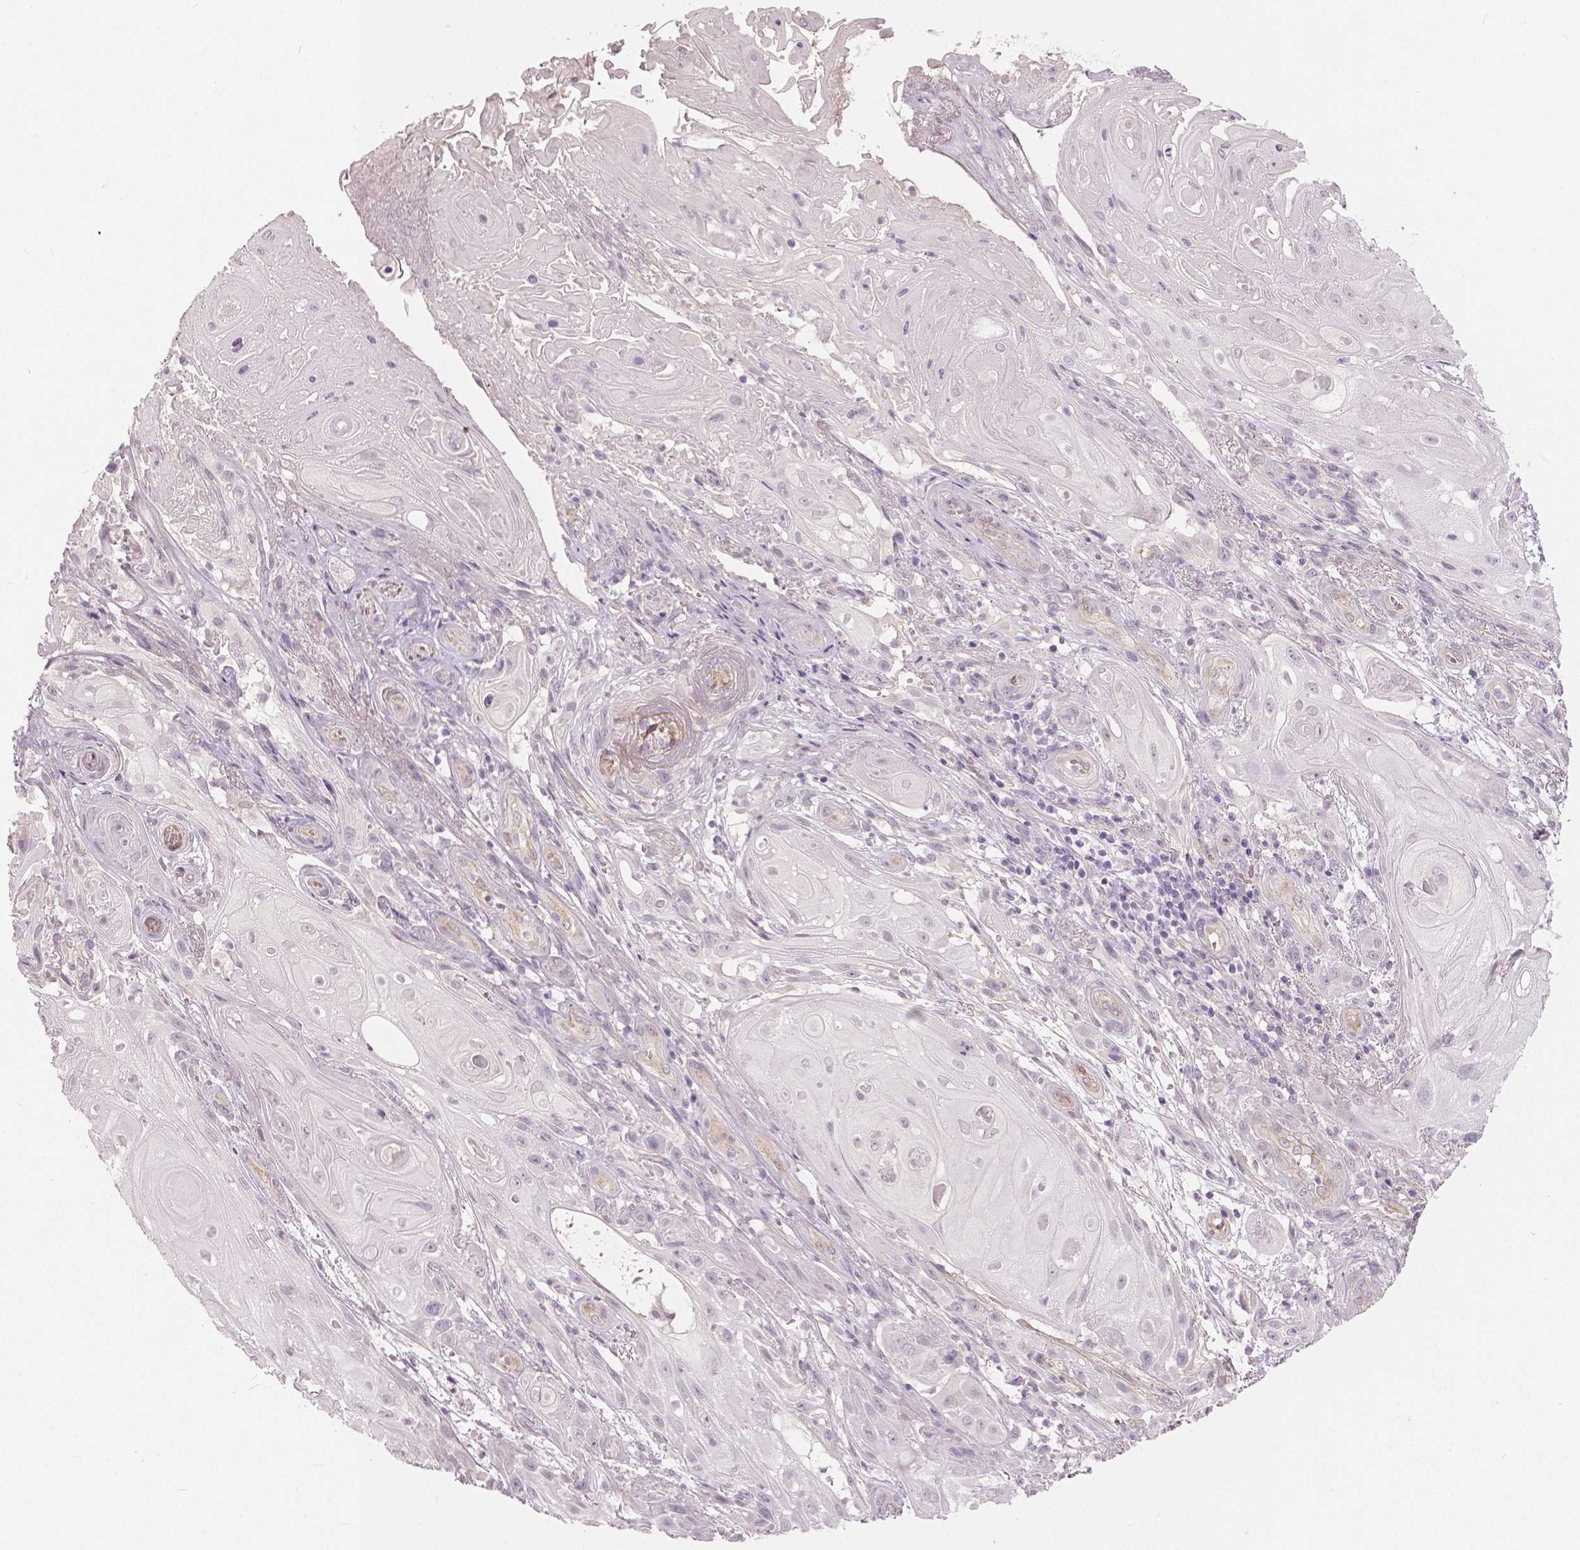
{"staining": {"intensity": "negative", "quantity": "none", "location": "none"}, "tissue": "skin cancer", "cell_type": "Tumor cells", "image_type": "cancer", "snomed": [{"axis": "morphology", "description": "Squamous cell carcinoma, NOS"}, {"axis": "topography", "description": "Skin"}], "caption": "The micrograph shows no significant positivity in tumor cells of skin squamous cell carcinoma.", "gene": "FLT1", "patient": {"sex": "male", "age": 62}}